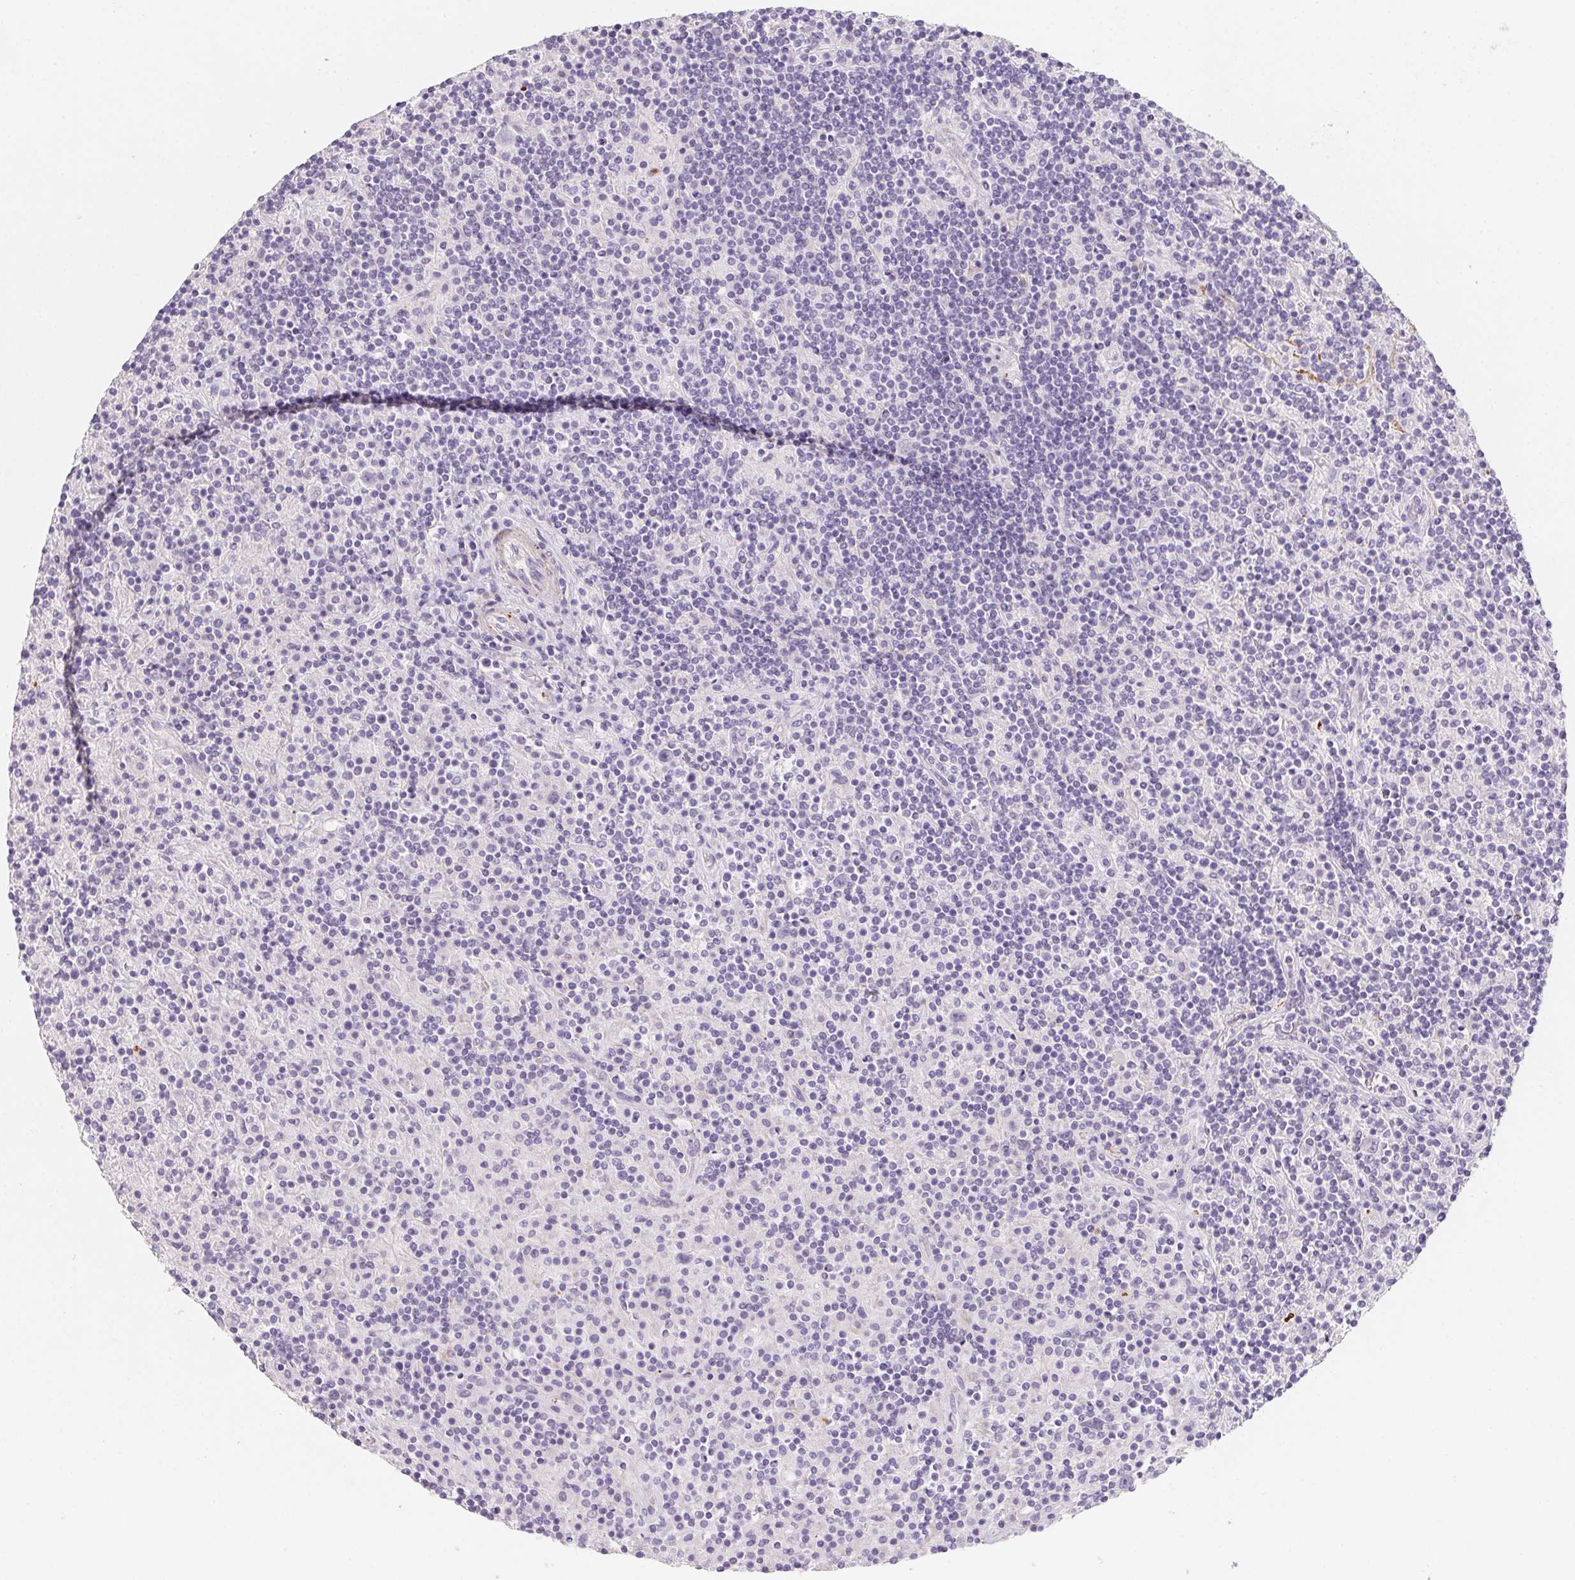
{"staining": {"intensity": "negative", "quantity": "none", "location": "none"}, "tissue": "lymphoma", "cell_type": "Tumor cells", "image_type": "cancer", "snomed": [{"axis": "morphology", "description": "Hodgkin's disease, NOS"}, {"axis": "topography", "description": "Lymph node"}], "caption": "The image displays no staining of tumor cells in lymphoma.", "gene": "MYL4", "patient": {"sex": "male", "age": 70}}